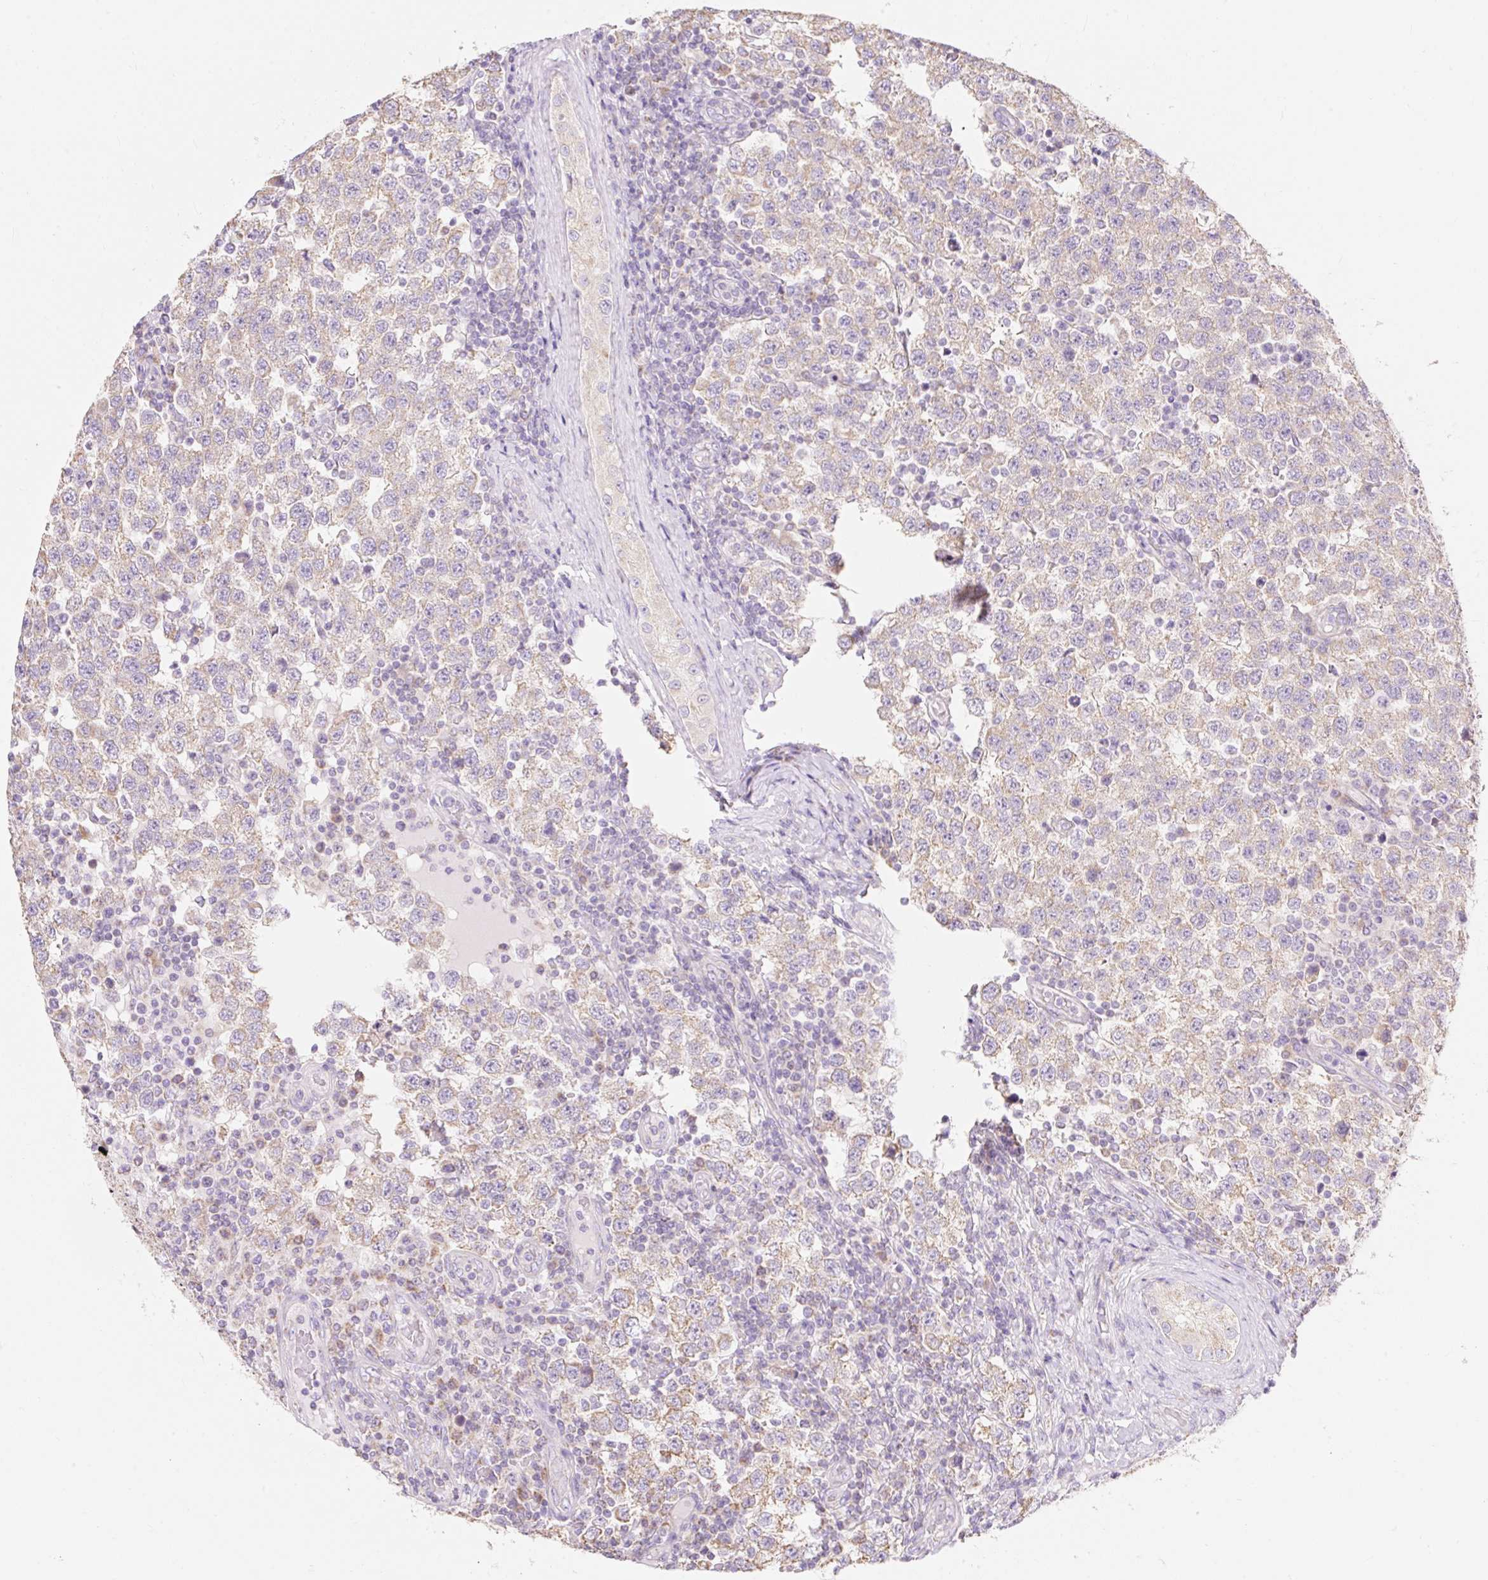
{"staining": {"intensity": "weak", "quantity": ">75%", "location": "cytoplasmic/membranous"}, "tissue": "testis cancer", "cell_type": "Tumor cells", "image_type": "cancer", "snomed": [{"axis": "morphology", "description": "Seminoma, NOS"}, {"axis": "topography", "description": "Testis"}], "caption": "Testis cancer tissue demonstrates weak cytoplasmic/membranous positivity in approximately >75% of tumor cells, visualized by immunohistochemistry.", "gene": "DHX35", "patient": {"sex": "male", "age": 34}}